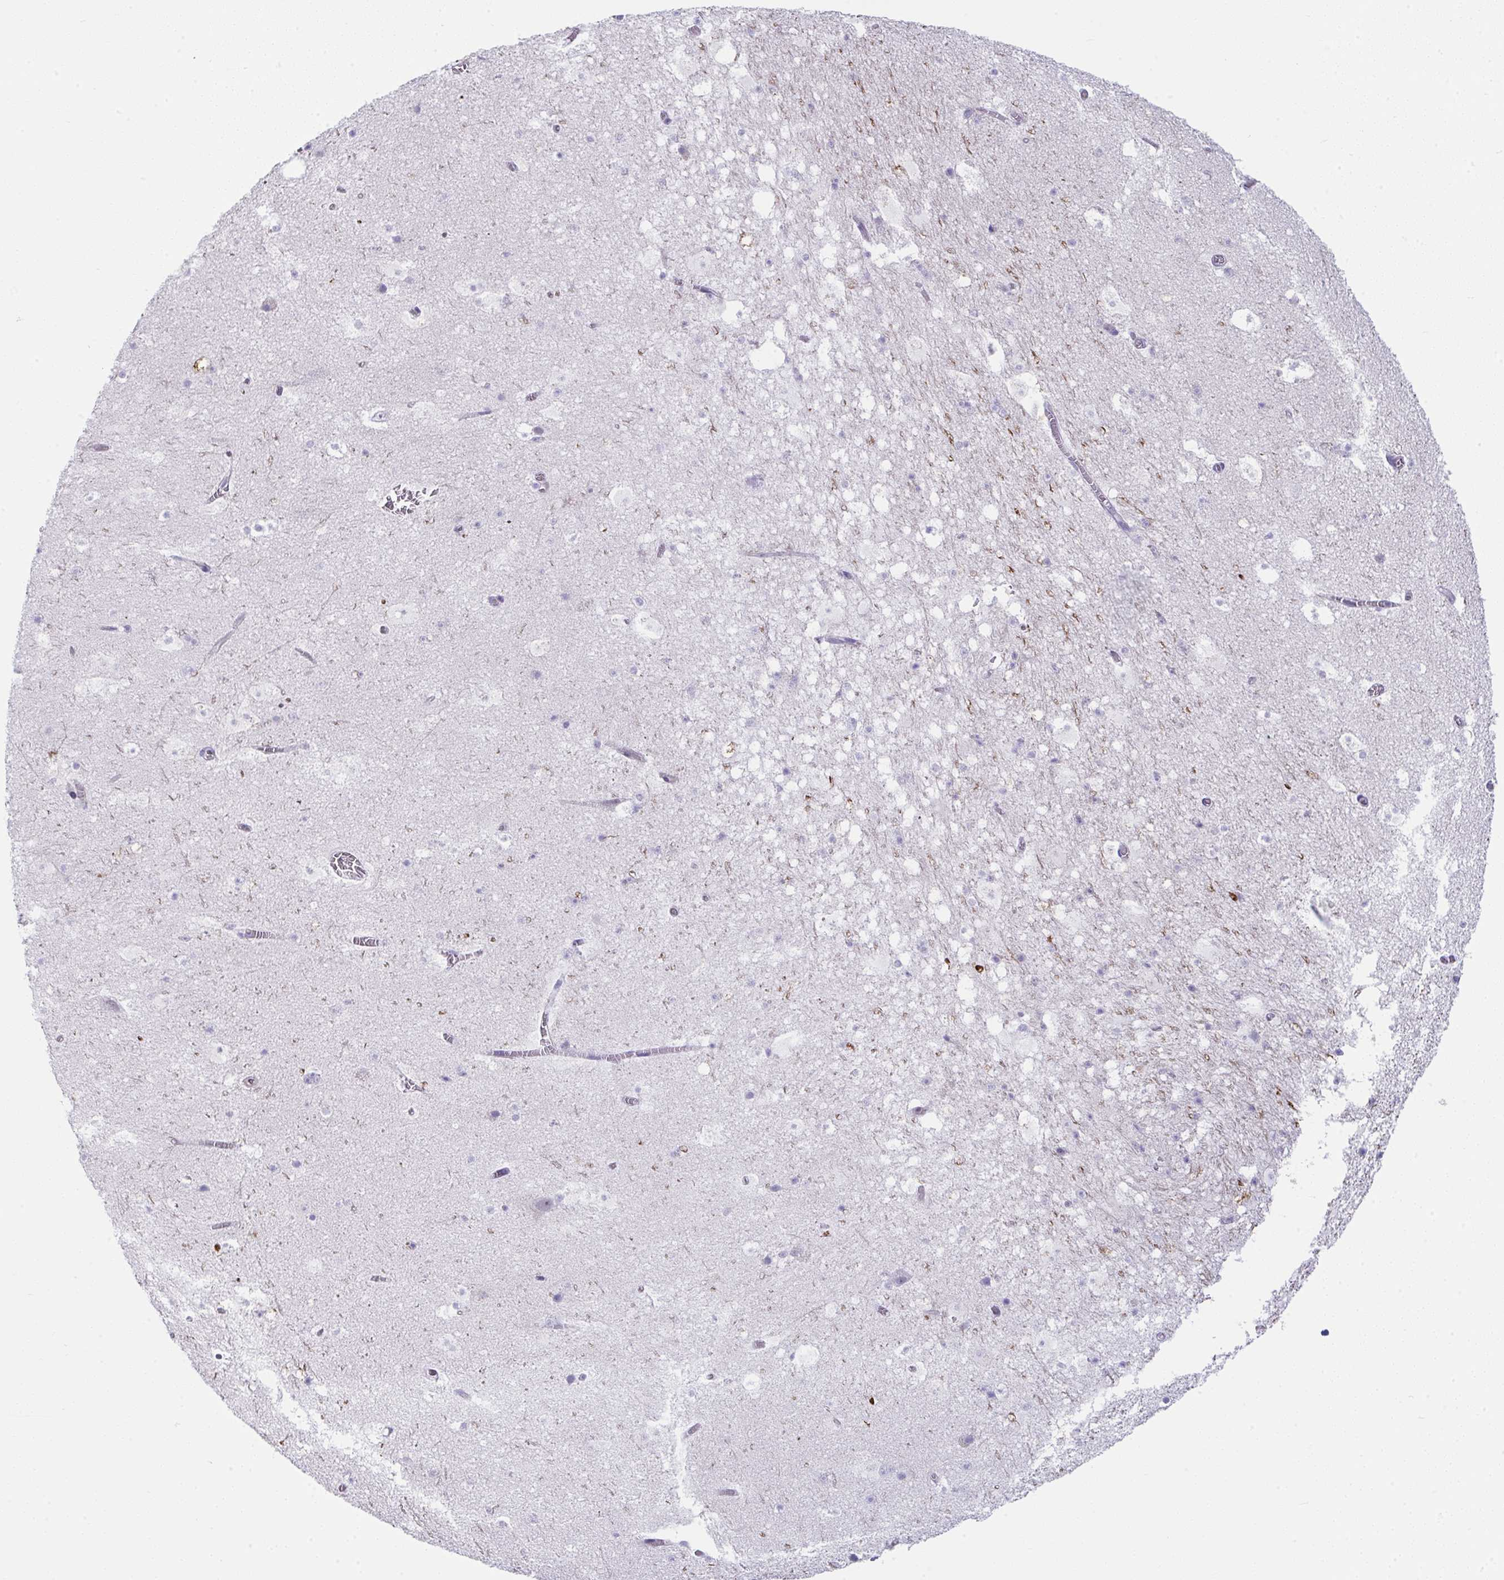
{"staining": {"intensity": "negative", "quantity": "none", "location": "none"}, "tissue": "hippocampus", "cell_type": "Glial cells", "image_type": "normal", "snomed": [{"axis": "morphology", "description": "Normal tissue, NOS"}, {"axis": "topography", "description": "Hippocampus"}], "caption": "Glial cells are negative for brown protein staining in normal hippocampus. (Brightfield microscopy of DAB (3,3'-diaminobenzidine) immunohistochemistry (IHC) at high magnification).", "gene": "MYL12A", "patient": {"sex": "female", "age": 42}}